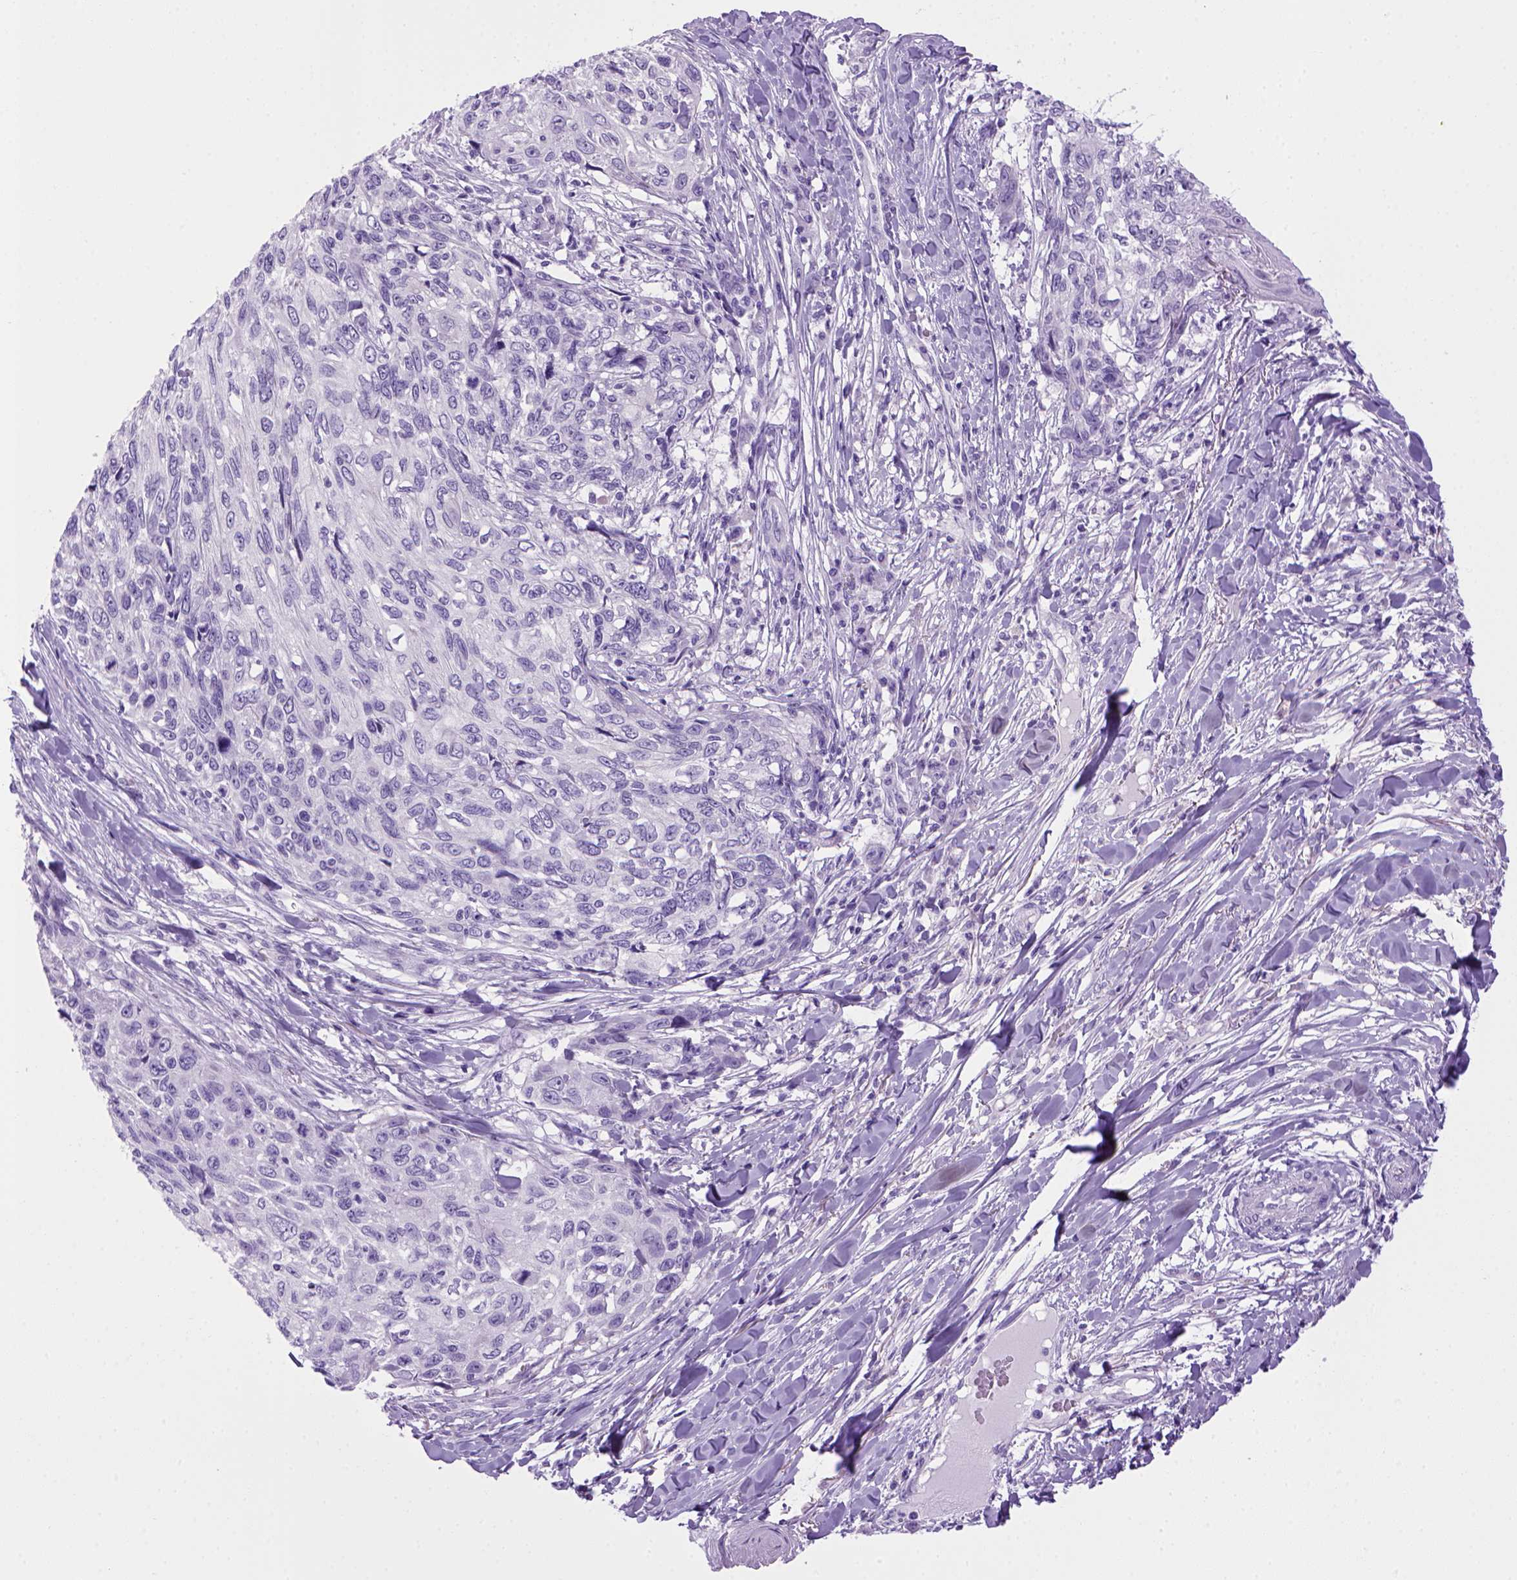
{"staining": {"intensity": "negative", "quantity": "none", "location": "none"}, "tissue": "skin cancer", "cell_type": "Tumor cells", "image_type": "cancer", "snomed": [{"axis": "morphology", "description": "Squamous cell carcinoma, NOS"}, {"axis": "topography", "description": "Skin"}], "caption": "High magnification brightfield microscopy of skin cancer (squamous cell carcinoma) stained with DAB (3,3'-diaminobenzidine) (brown) and counterstained with hematoxylin (blue): tumor cells show no significant expression.", "gene": "SGCG", "patient": {"sex": "male", "age": 92}}